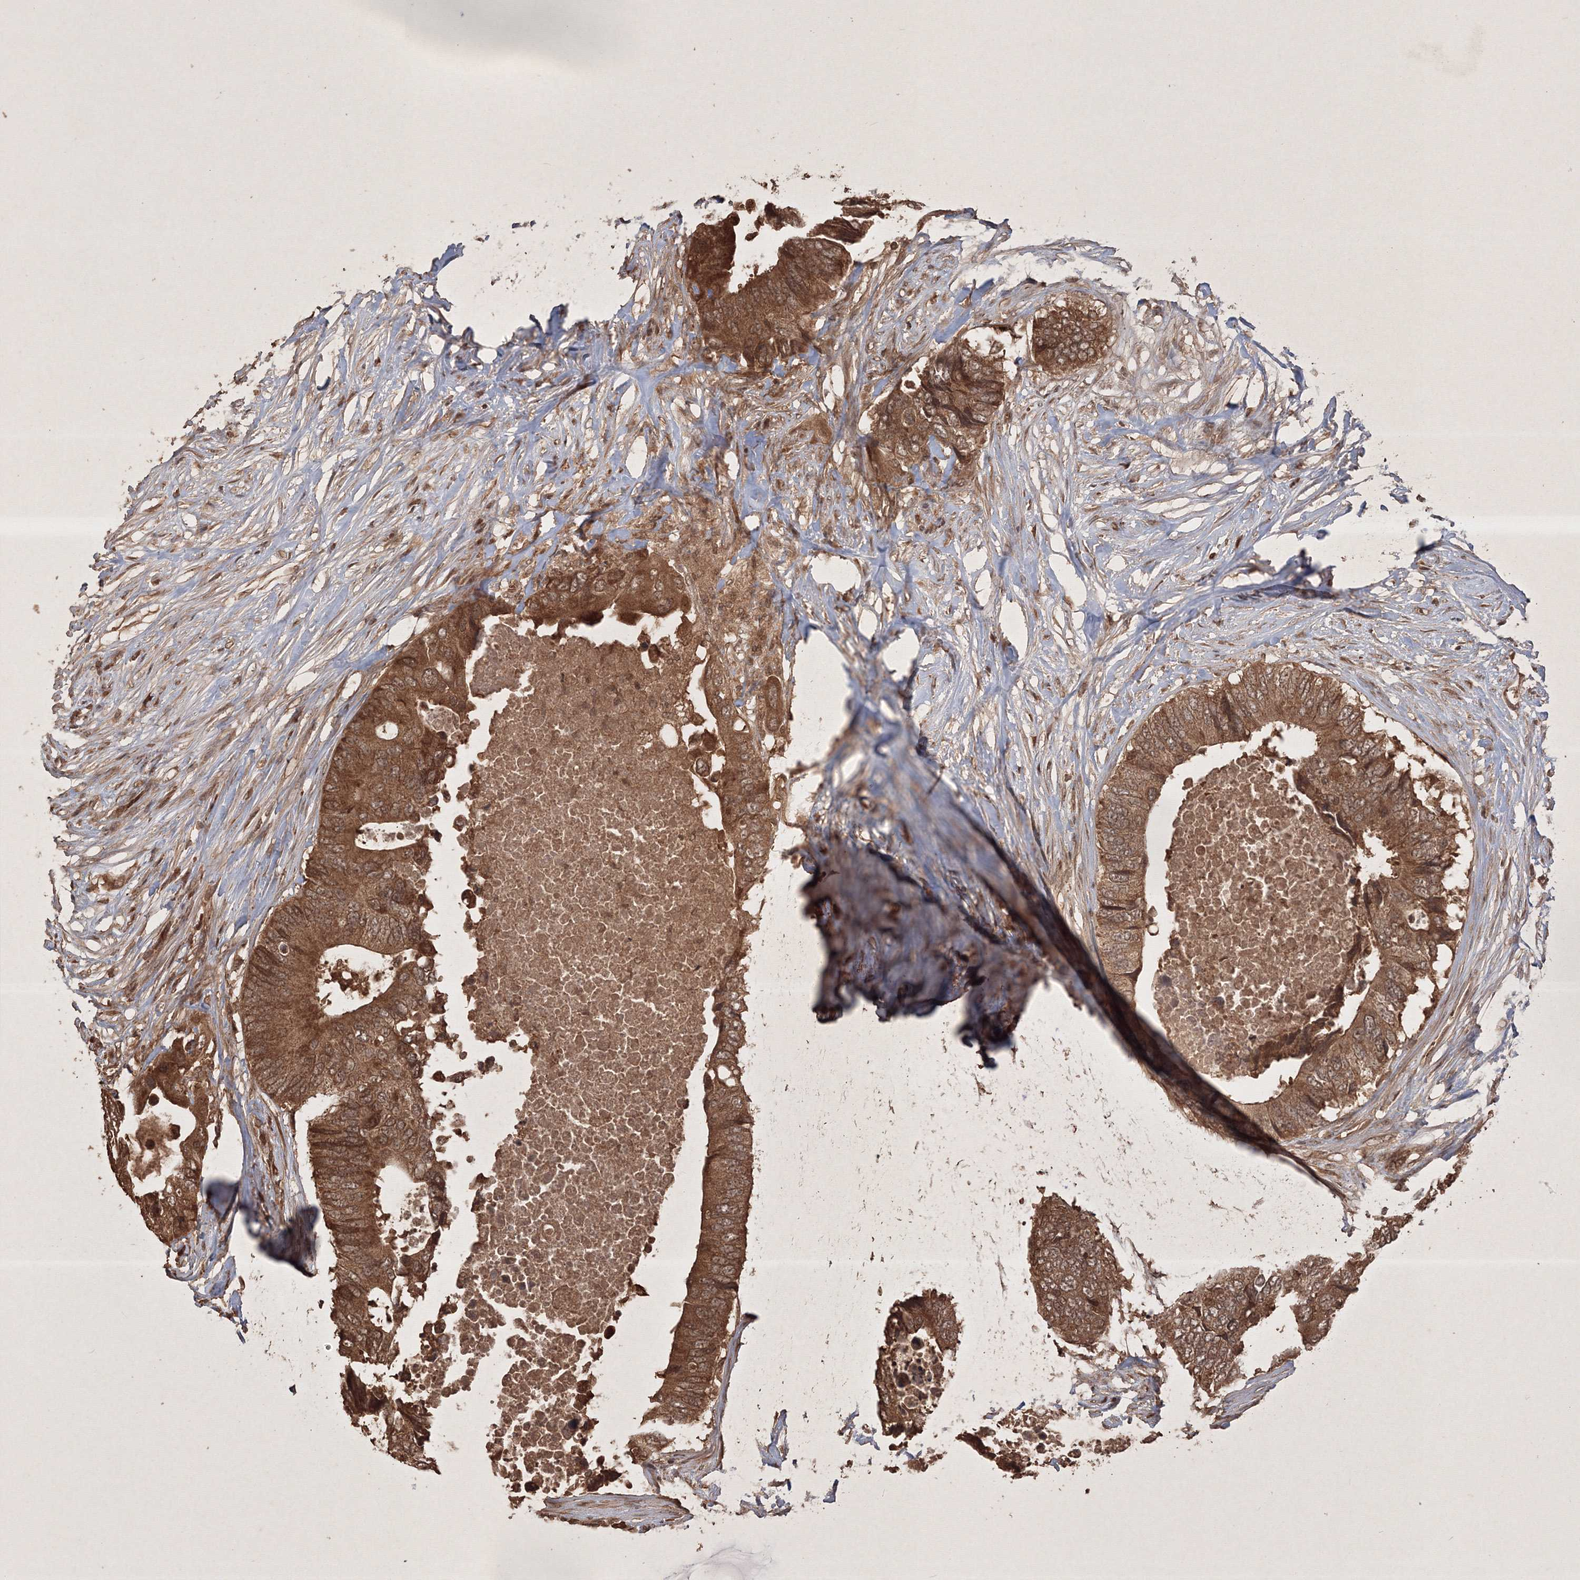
{"staining": {"intensity": "moderate", "quantity": ">75%", "location": "cytoplasmic/membranous,nuclear"}, "tissue": "colorectal cancer", "cell_type": "Tumor cells", "image_type": "cancer", "snomed": [{"axis": "morphology", "description": "Adenocarcinoma, NOS"}, {"axis": "topography", "description": "Colon"}], "caption": "Immunohistochemical staining of colorectal adenocarcinoma exhibits moderate cytoplasmic/membranous and nuclear protein expression in approximately >75% of tumor cells. (Stains: DAB in brown, nuclei in blue, Microscopy: brightfield microscopy at high magnification).", "gene": "PELI3", "patient": {"sex": "male", "age": 71}}